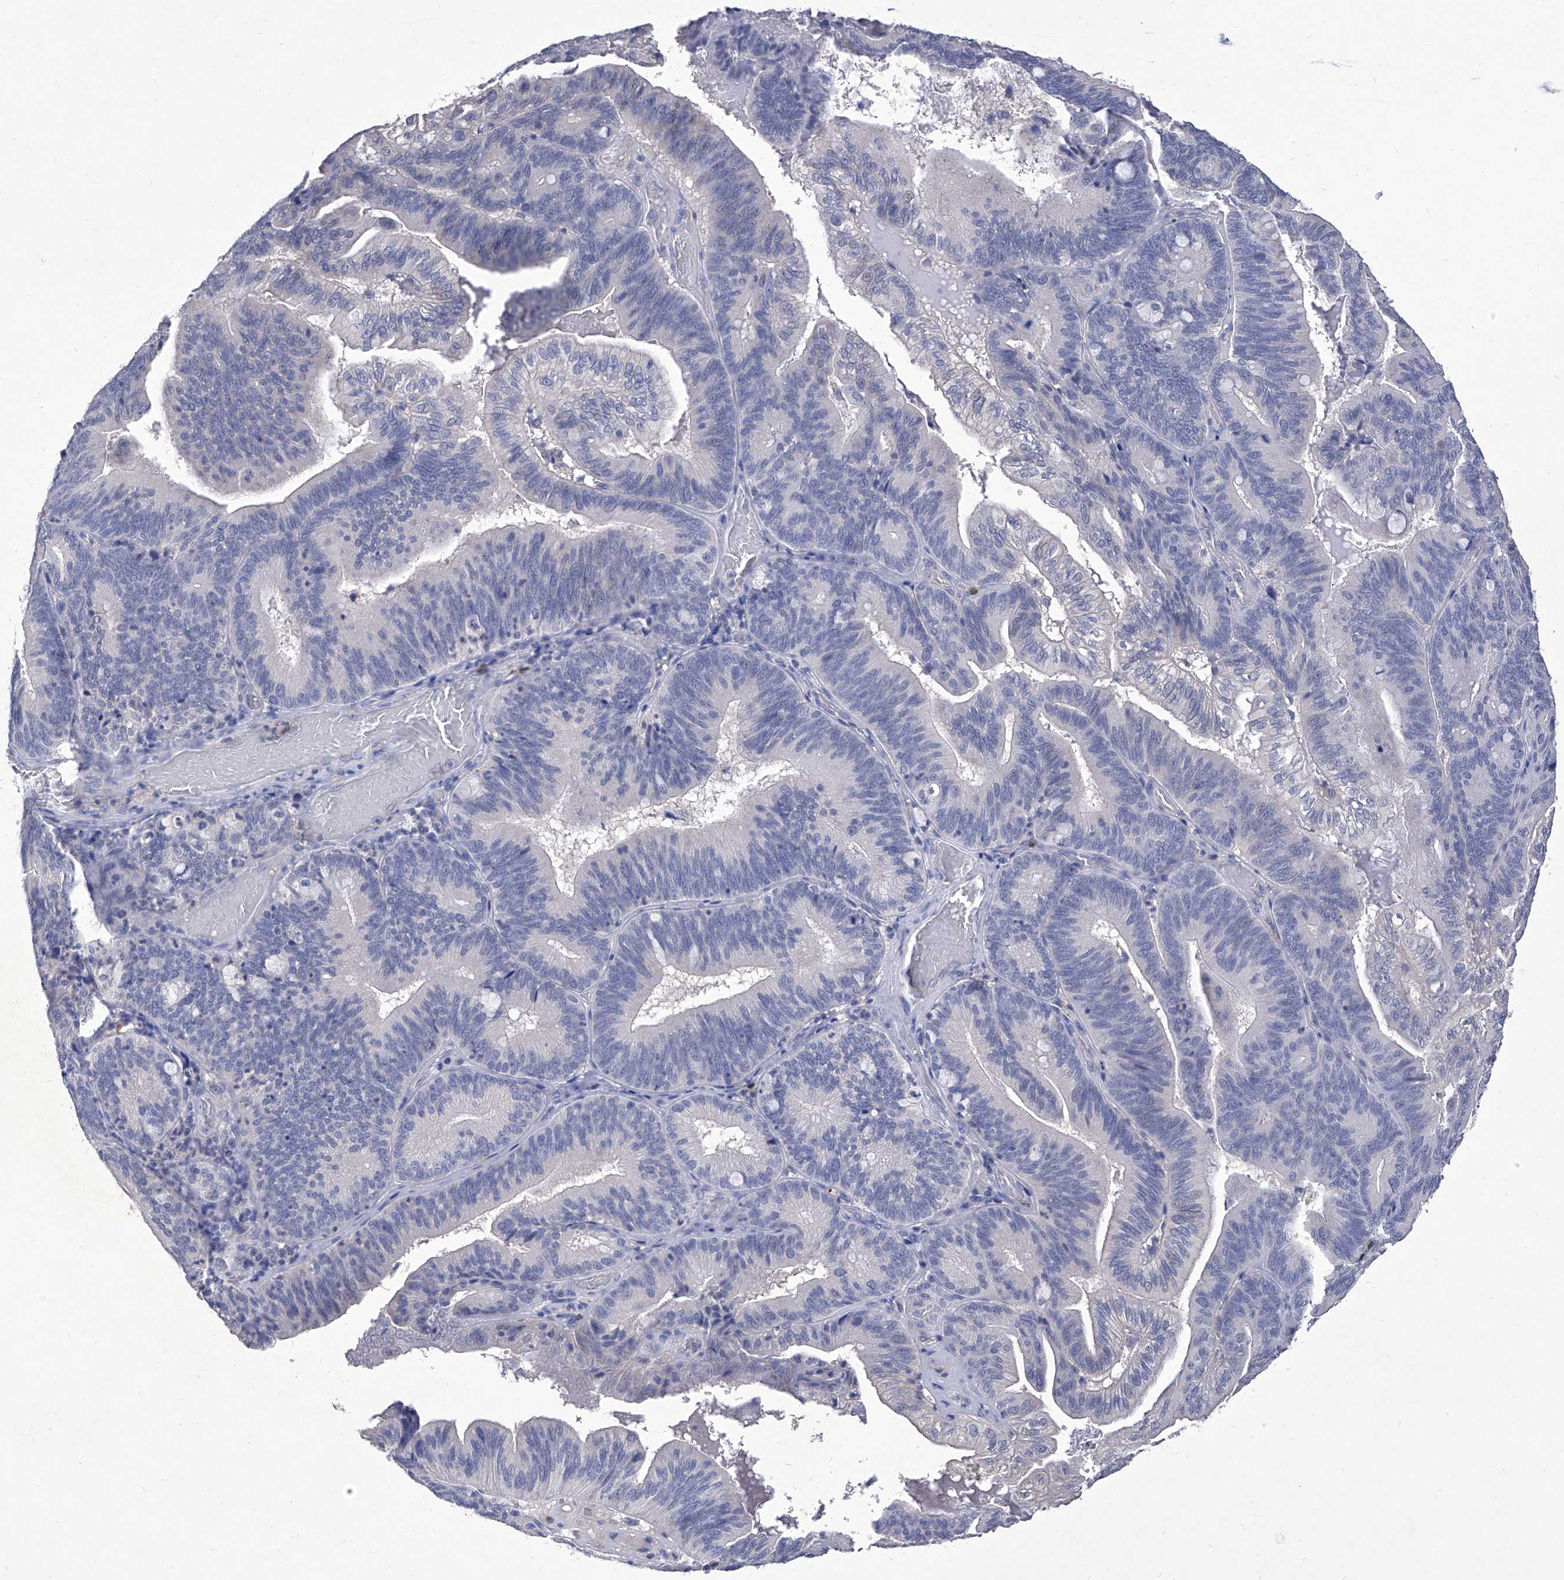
{"staining": {"intensity": "negative", "quantity": "none", "location": "none"}, "tissue": "pancreatic cancer", "cell_type": "Tumor cells", "image_type": "cancer", "snomed": [{"axis": "morphology", "description": "Adenocarcinoma, NOS"}, {"axis": "topography", "description": "Pancreas"}], "caption": "Pancreatic adenocarcinoma stained for a protein using IHC displays no positivity tumor cells.", "gene": "IFNL2", "patient": {"sex": "male", "age": 82}}